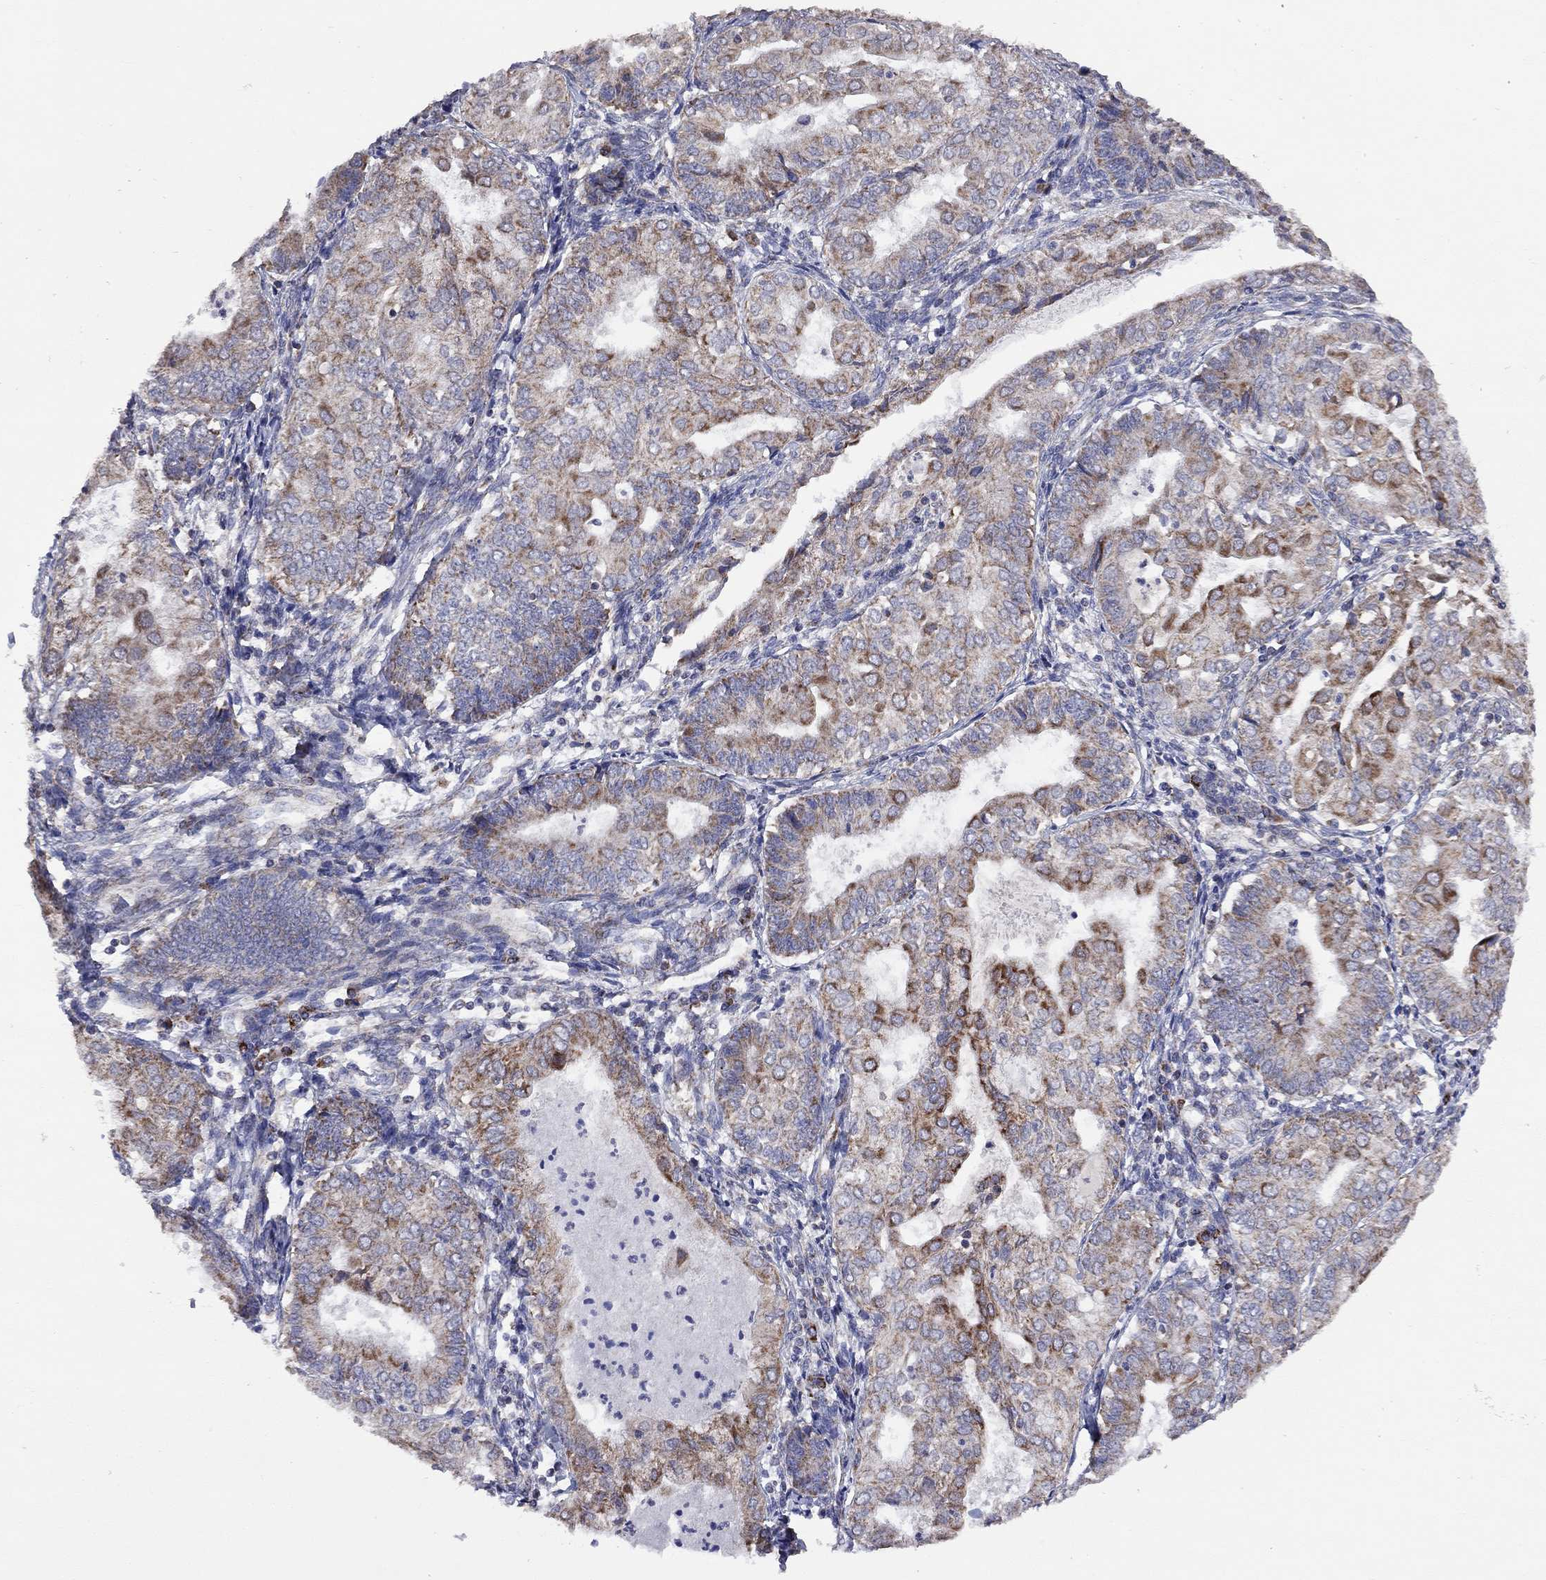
{"staining": {"intensity": "strong", "quantity": "25%-75%", "location": "cytoplasmic/membranous"}, "tissue": "endometrial cancer", "cell_type": "Tumor cells", "image_type": "cancer", "snomed": [{"axis": "morphology", "description": "Adenocarcinoma, NOS"}, {"axis": "topography", "description": "Endometrium"}], "caption": "Protein expression analysis of human adenocarcinoma (endometrial) reveals strong cytoplasmic/membranous expression in approximately 25%-75% of tumor cells.", "gene": "NDUFB1", "patient": {"sex": "female", "age": 68}}